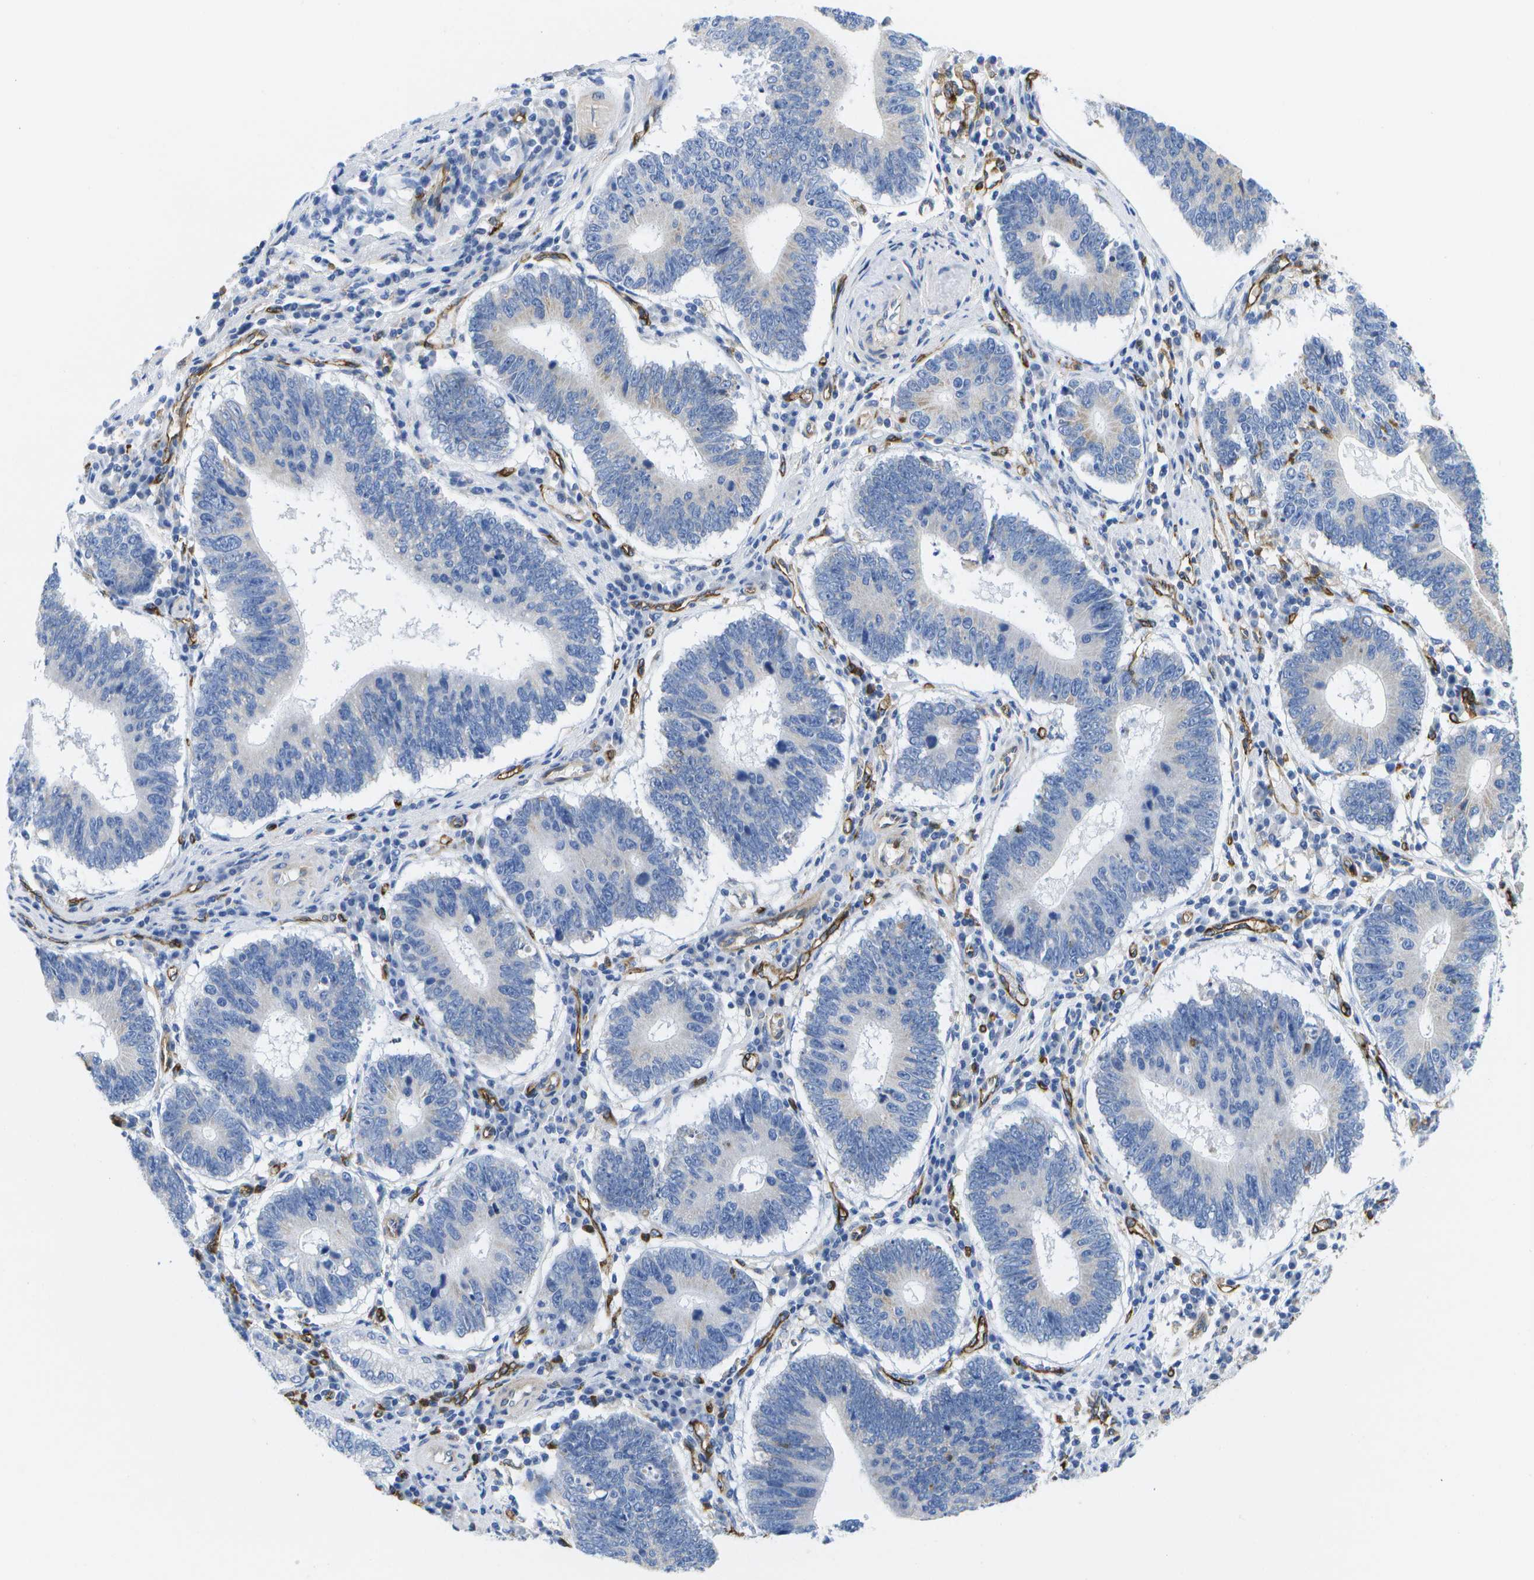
{"staining": {"intensity": "negative", "quantity": "none", "location": "none"}, "tissue": "stomach cancer", "cell_type": "Tumor cells", "image_type": "cancer", "snomed": [{"axis": "morphology", "description": "Adenocarcinoma, NOS"}, {"axis": "topography", "description": "Stomach"}], "caption": "DAB (3,3'-diaminobenzidine) immunohistochemical staining of stomach adenocarcinoma shows no significant expression in tumor cells.", "gene": "DYSF", "patient": {"sex": "male", "age": 59}}